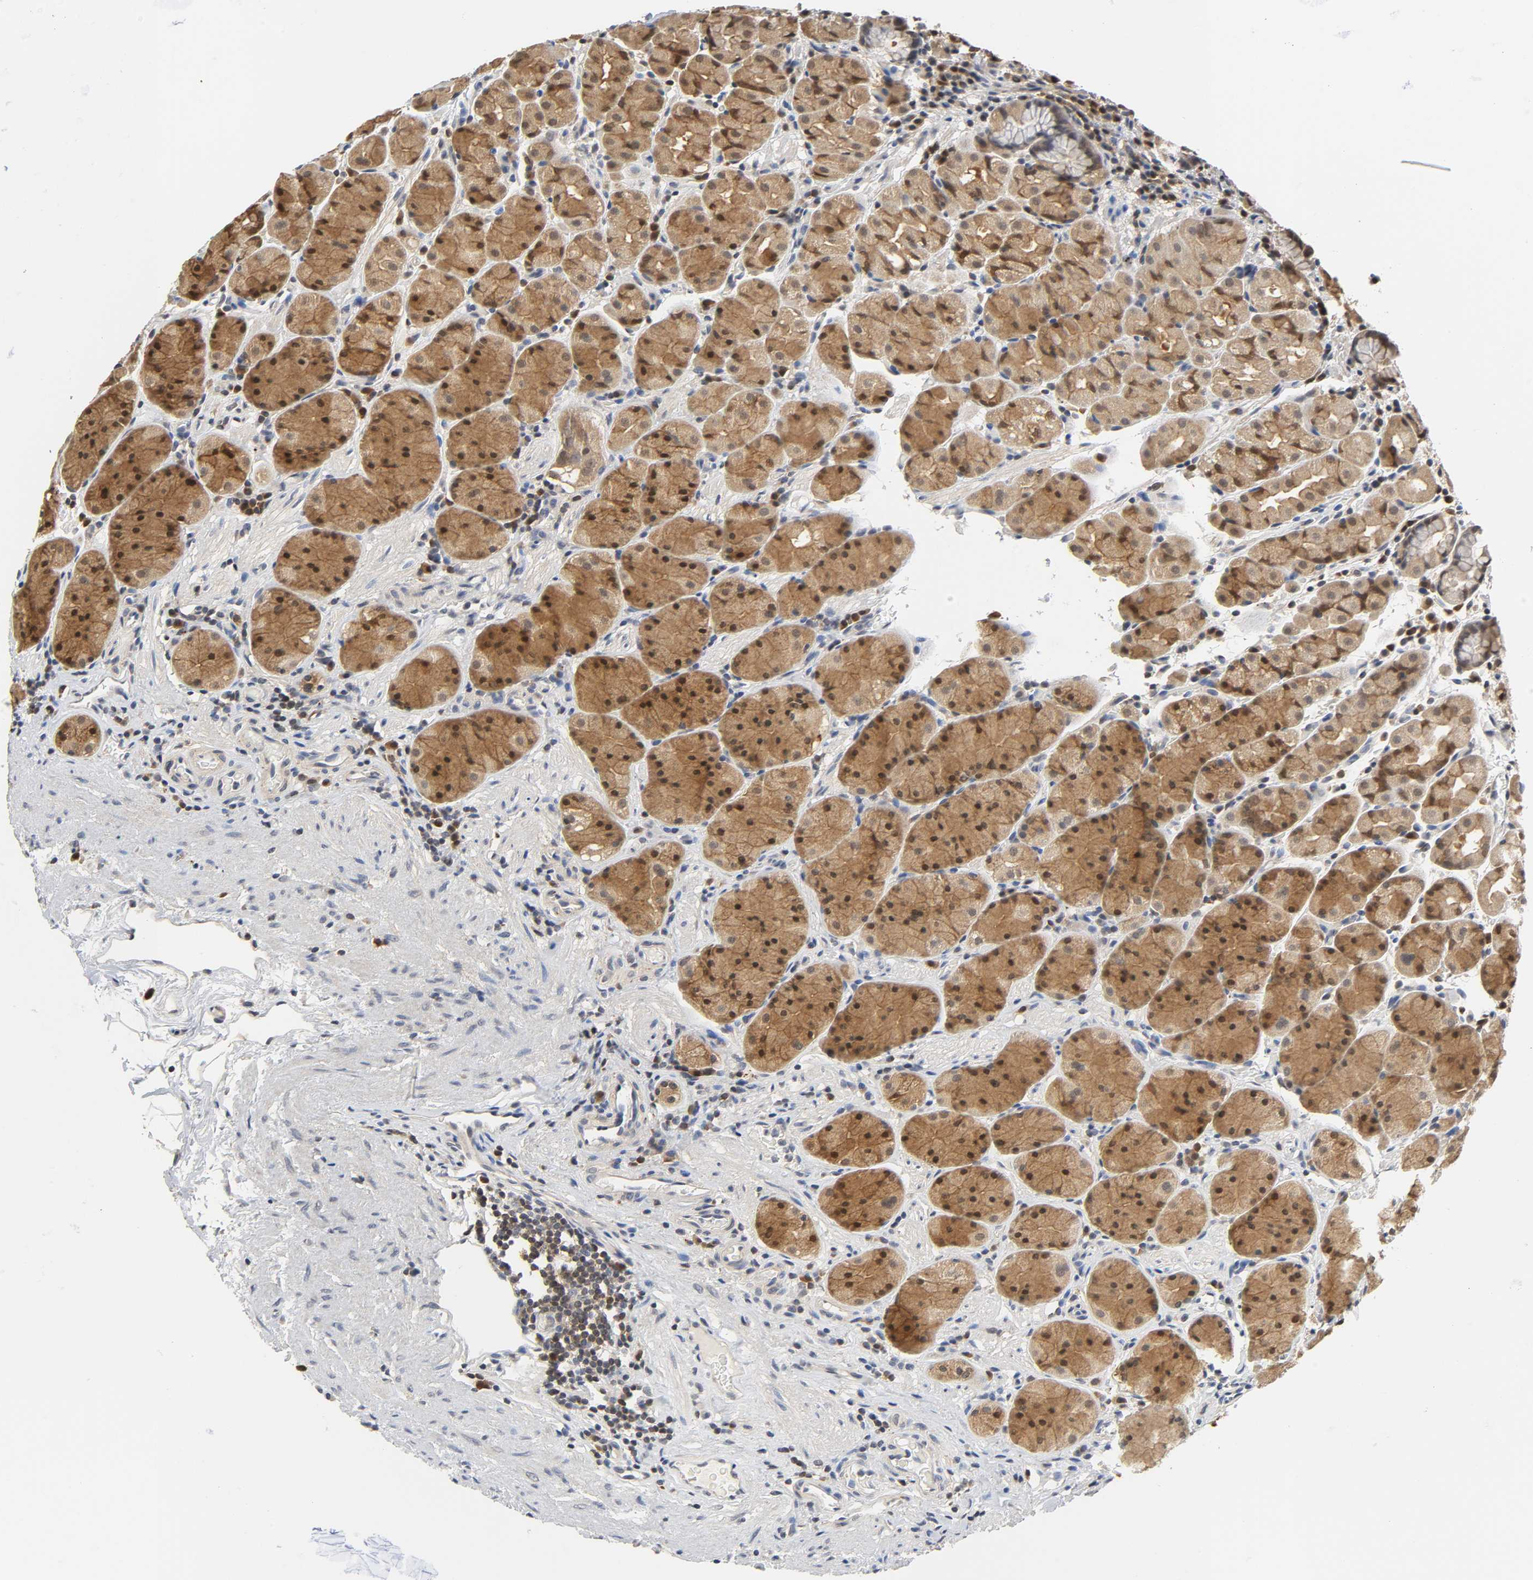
{"staining": {"intensity": "moderate", "quantity": "25%-75%", "location": "cytoplasmic/membranous,nuclear"}, "tissue": "stomach", "cell_type": "Glandular cells", "image_type": "normal", "snomed": [{"axis": "morphology", "description": "Normal tissue, NOS"}, {"axis": "topography", "description": "Stomach, lower"}], "caption": "Unremarkable stomach was stained to show a protein in brown. There is medium levels of moderate cytoplasmic/membranous,nuclear expression in approximately 25%-75% of glandular cells.", "gene": "MIF", "patient": {"sex": "male", "age": 56}}